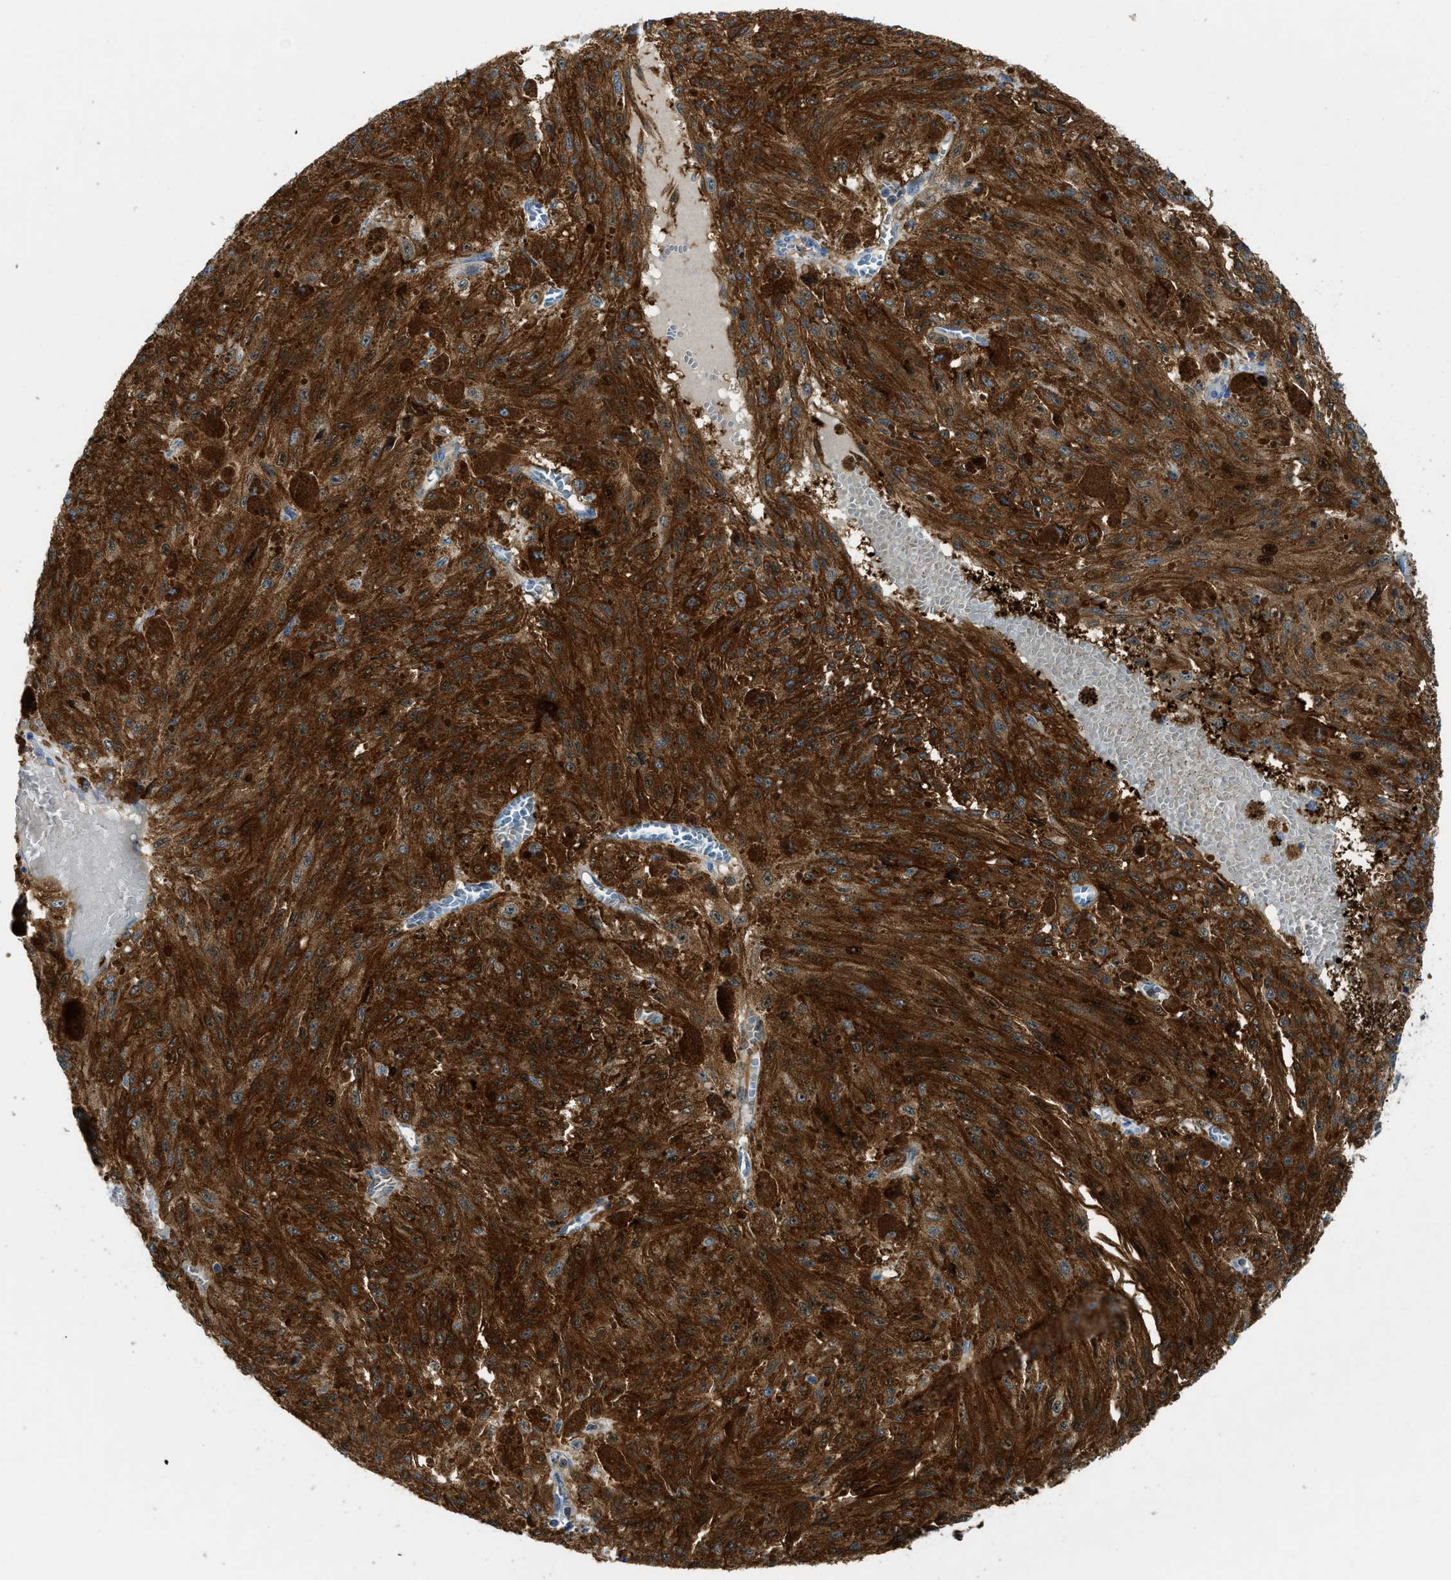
{"staining": {"intensity": "moderate", "quantity": ">75%", "location": "cytoplasmic/membranous"}, "tissue": "melanoma", "cell_type": "Tumor cells", "image_type": "cancer", "snomed": [{"axis": "morphology", "description": "Malignant melanoma, NOS"}, {"axis": "topography", "description": "Other"}], "caption": "High-power microscopy captured an immunohistochemistry image of melanoma, revealing moderate cytoplasmic/membranous positivity in approximately >75% of tumor cells.", "gene": "TRAK2", "patient": {"sex": "male", "age": 79}}